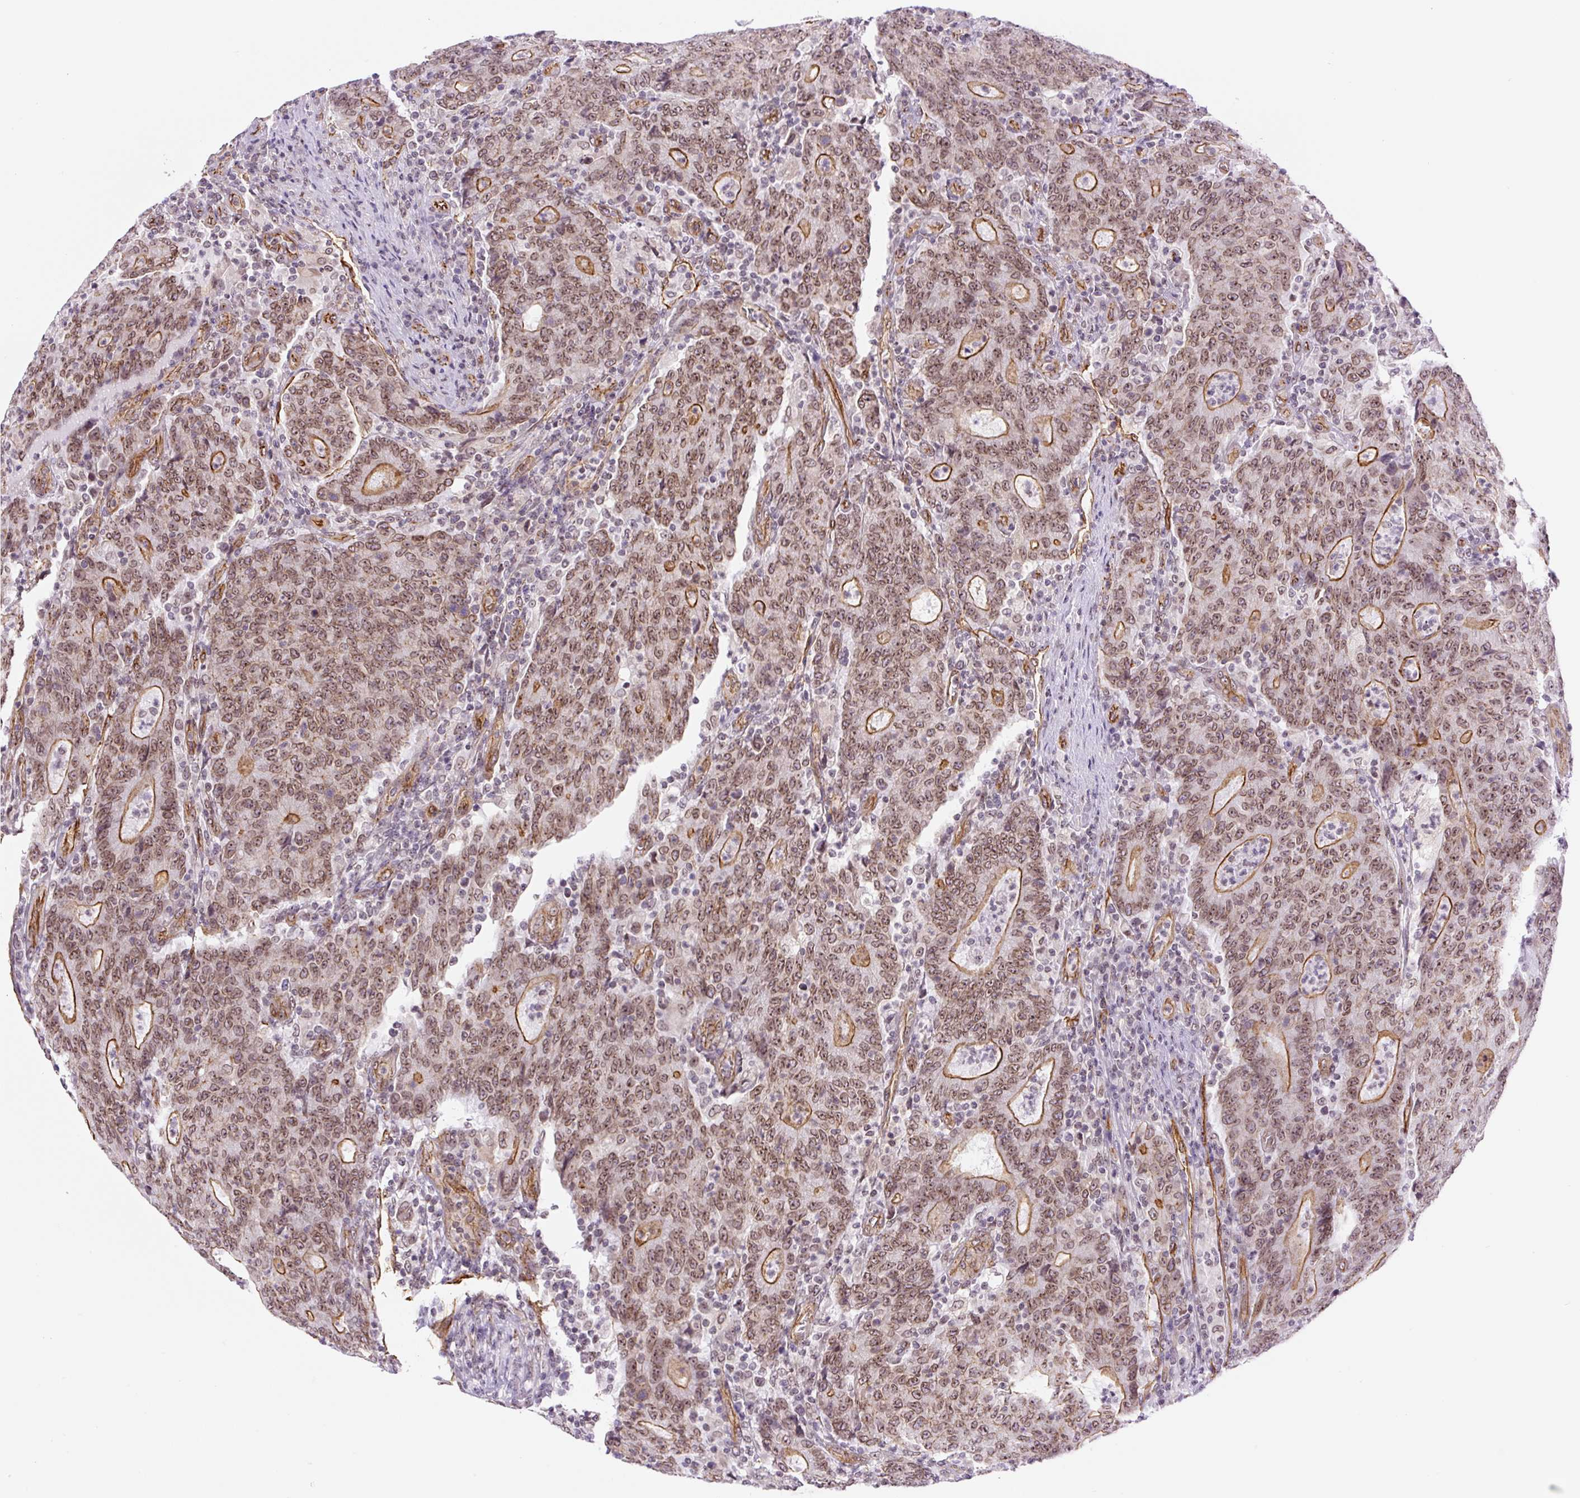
{"staining": {"intensity": "moderate", "quantity": ">75%", "location": "cytoplasmic/membranous,nuclear"}, "tissue": "colorectal cancer", "cell_type": "Tumor cells", "image_type": "cancer", "snomed": [{"axis": "morphology", "description": "Adenocarcinoma, NOS"}, {"axis": "topography", "description": "Colon"}], "caption": "Moderate cytoplasmic/membranous and nuclear expression for a protein is seen in about >75% of tumor cells of colorectal cancer using IHC.", "gene": "MYO5C", "patient": {"sex": "female", "age": 75}}